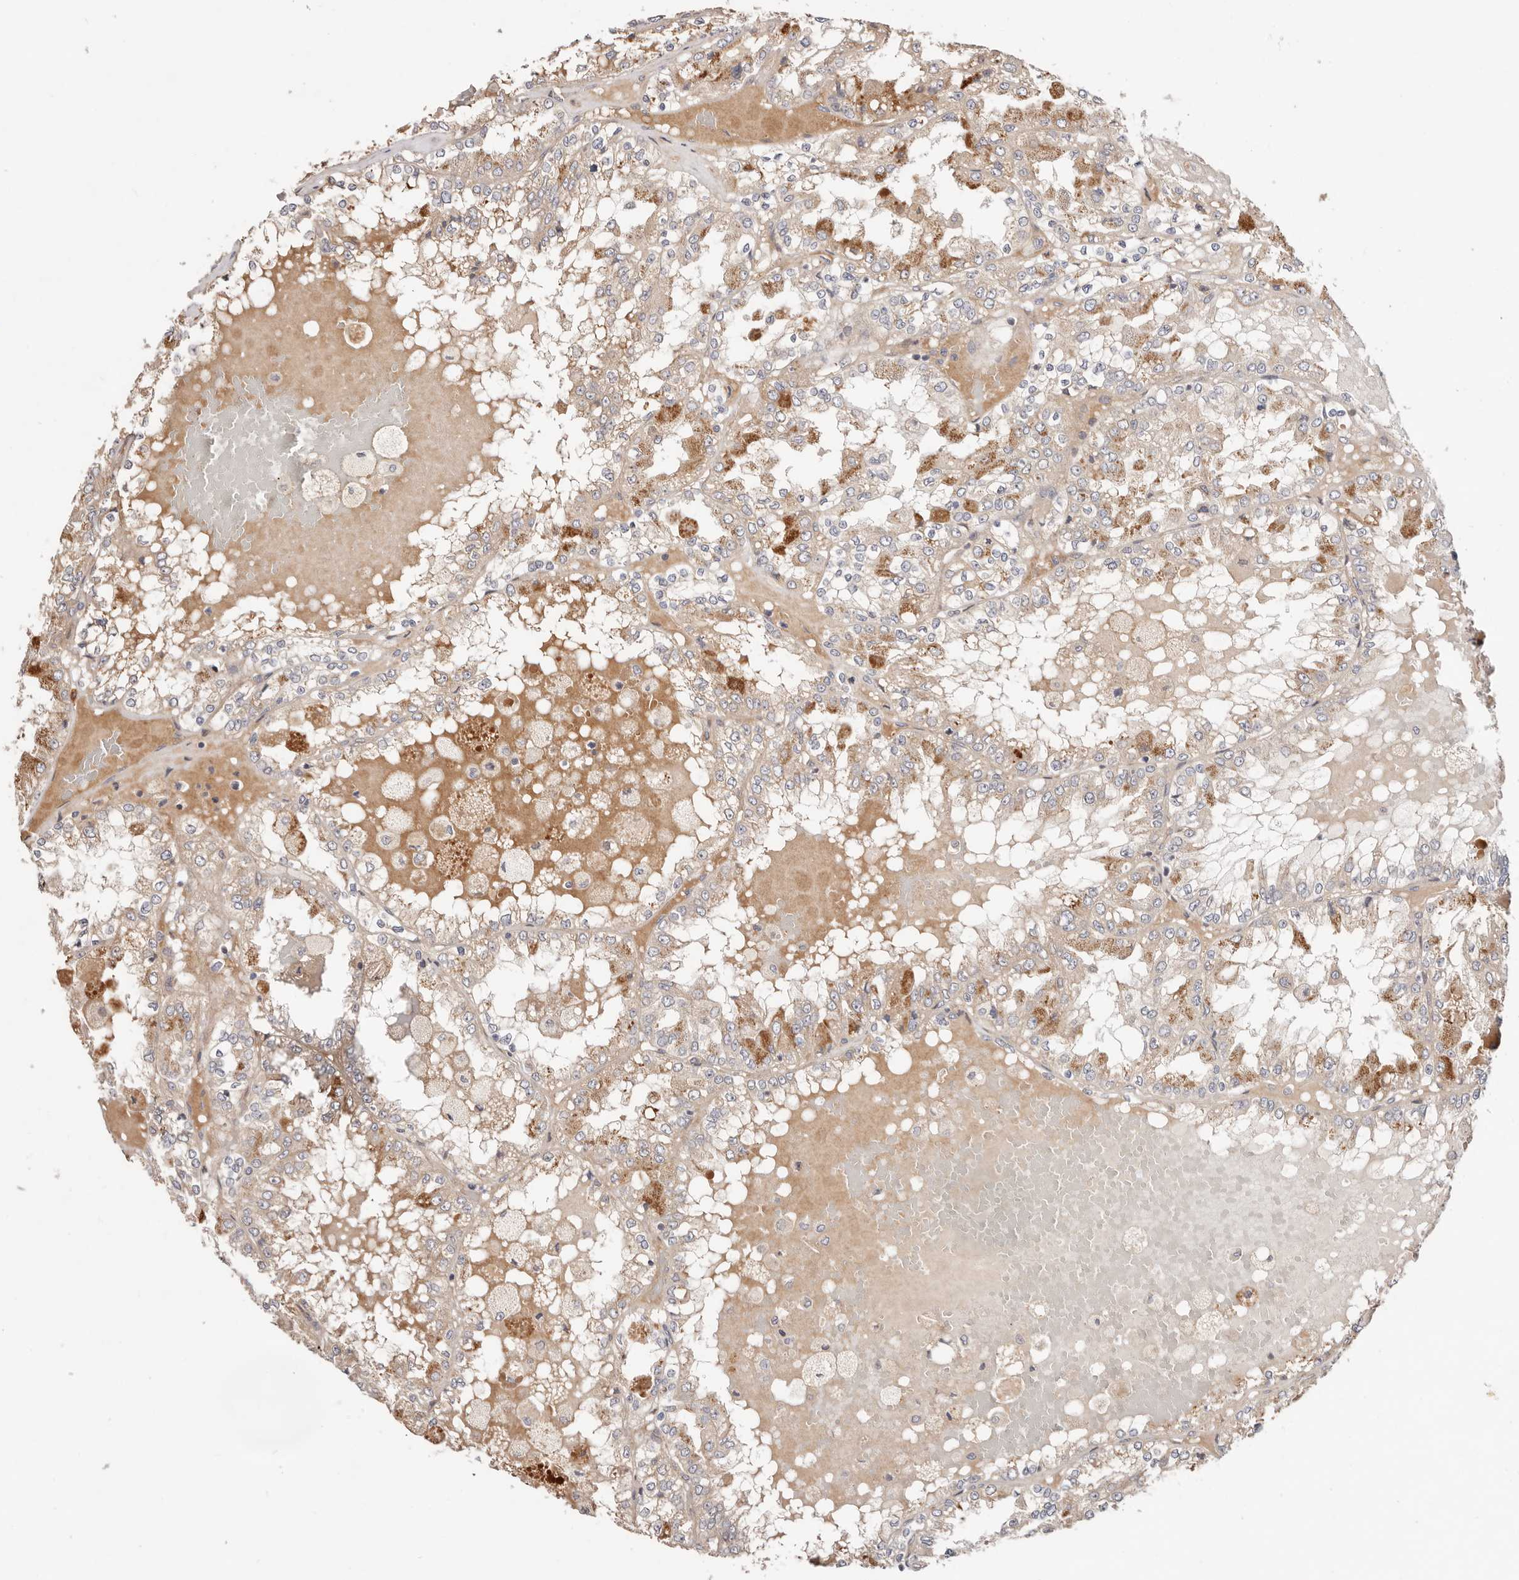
{"staining": {"intensity": "weak", "quantity": "<25%", "location": "cytoplasmic/membranous"}, "tissue": "renal cancer", "cell_type": "Tumor cells", "image_type": "cancer", "snomed": [{"axis": "morphology", "description": "Adenocarcinoma, NOS"}, {"axis": "topography", "description": "Kidney"}], "caption": "Micrograph shows no protein expression in tumor cells of renal cancer (adenocarcinoma) tissue. (Stains: DAB IHC with hematoxylin counter stain, Microscopy: brightfield microscopy at high magnification).", "gene": "MACF1", "patient": {"sex": "female", "age": 56}}